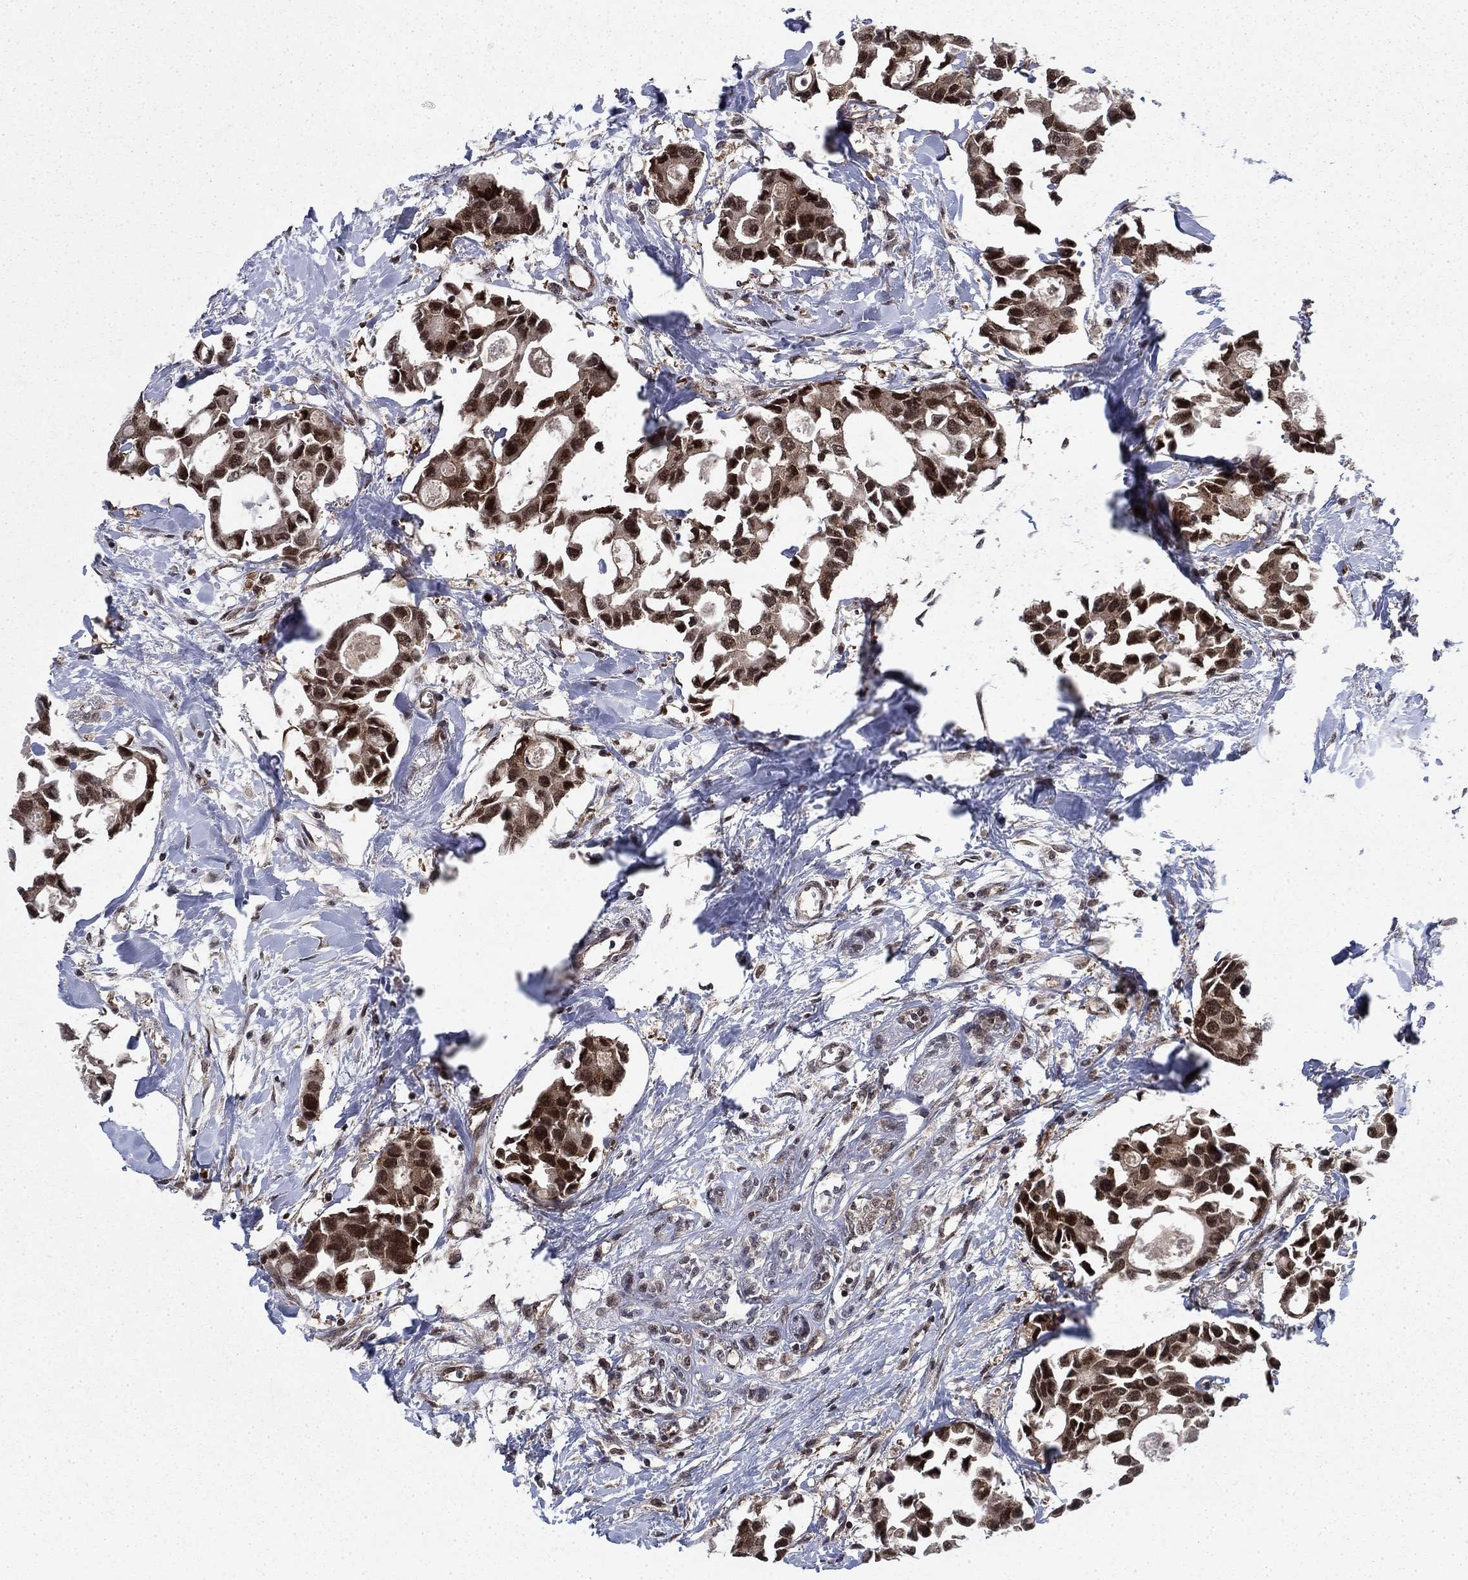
{"staining": {"intensity": "strong", "quantity": ">75%", "location": "cytoplasmic/membranous,nuclear"}, "tissue": "breast cancer", "cell_type": "Tumor cells", "image_type": "cancer", "snomed": [{"axis": "morphology", "description": "Duct carcinoma"}, {"axis": "topography", "description": "Breast"}], "caption": "Protein analysis of breast cancer (invasive ductal carcinoma) tissue shows strong cytoplasmic/membranous and nuclear expression in approximately >75% of tumor cells.", "gene": "DNAJA1", "patient": {"sex": "female", "age": 83}}